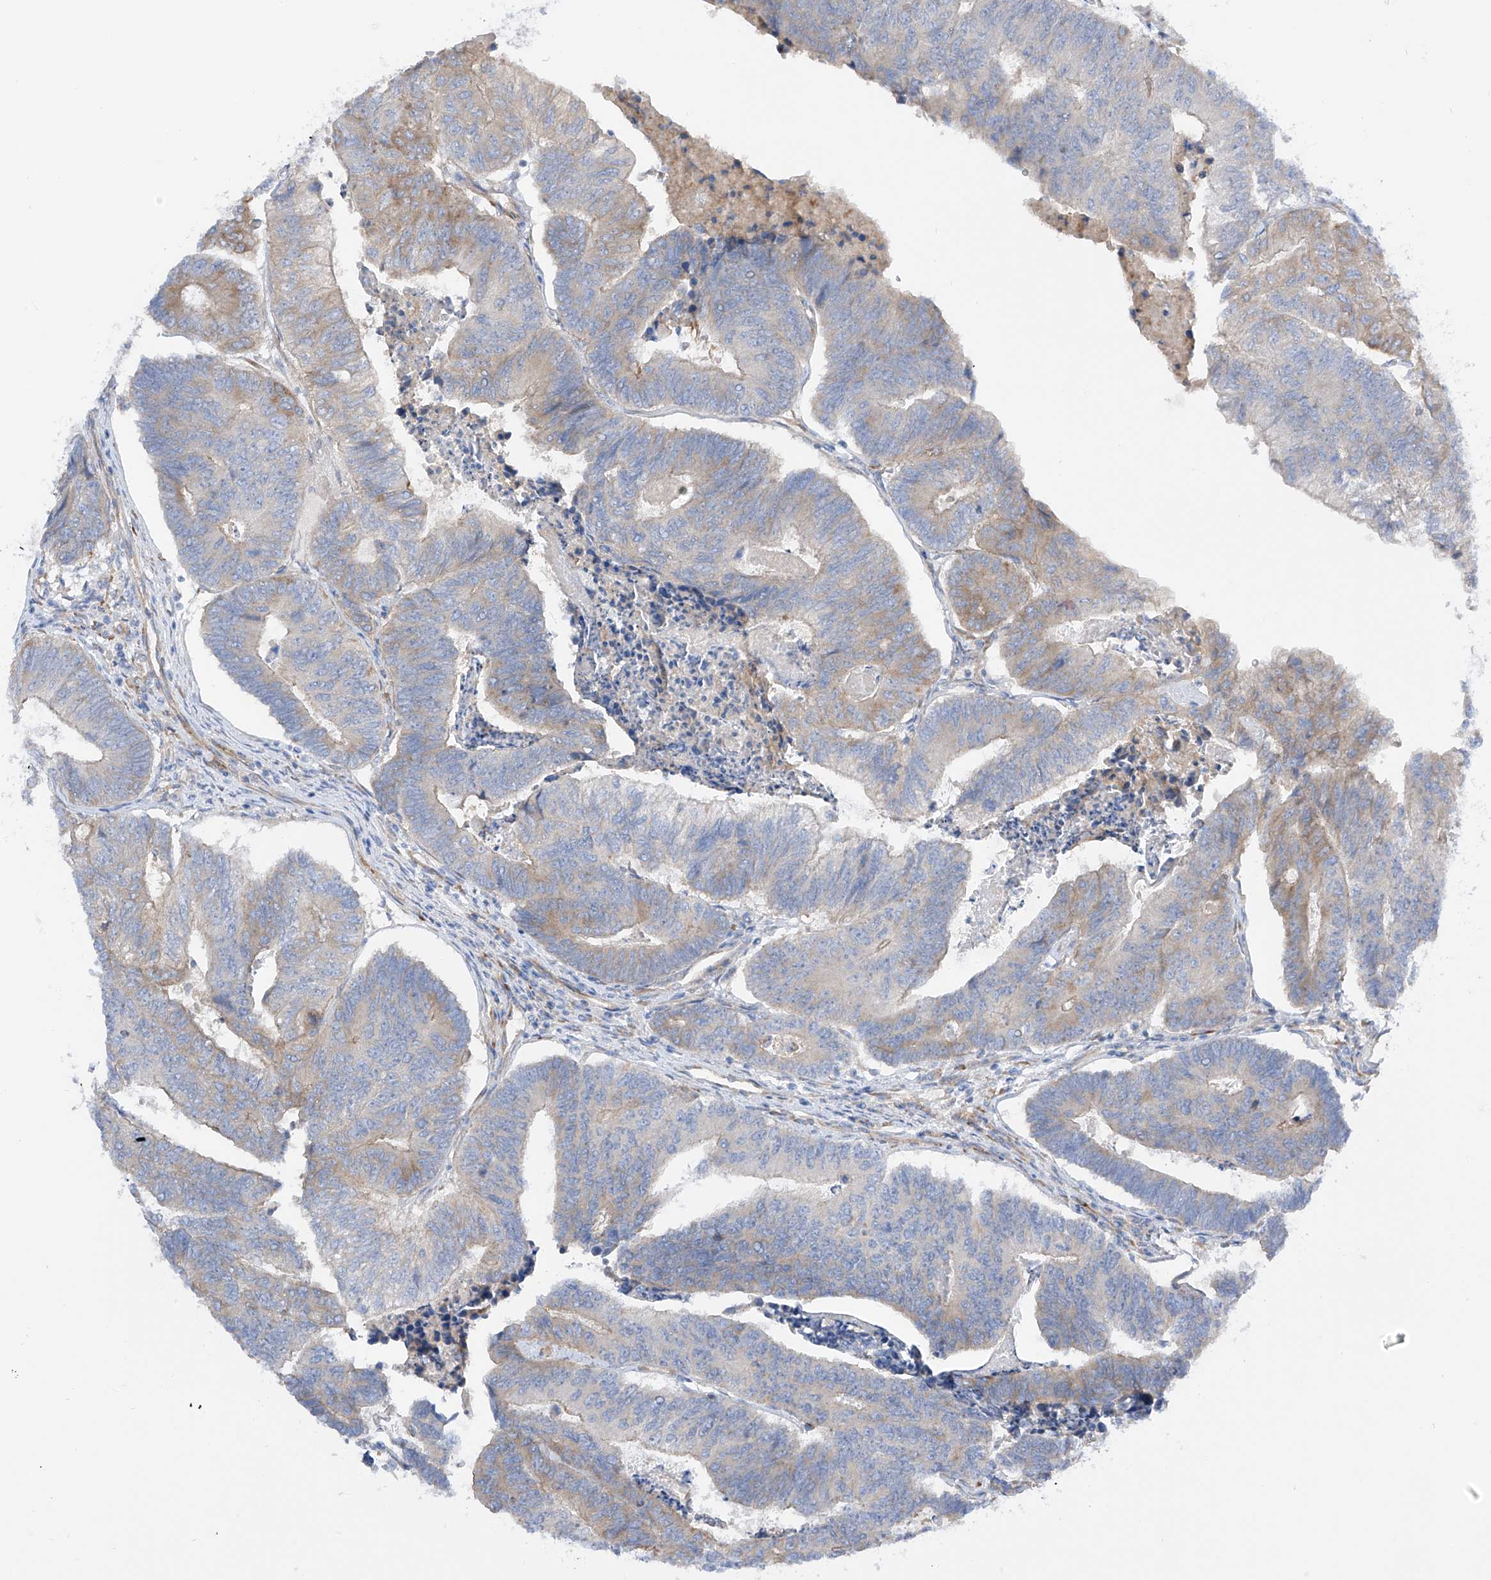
{"staining": {"intensity": "weak", "quantity": "25%-75%", "location": "cytoplasmic/membranous"}, "tissue": "colorectal cancer", "cell_type": "Tumor cells", "image_type": "cancer", "snomed": [{"axis": "morphology", "description": "Adenocarcinoma, NOS"}, {"axis": "topography", "description": "Colon"}], "caption": "Protein staining by immunohistochemistry (IHC) demonstrates weak cytoplasmic/membranous staining in approximately 25%-75% of tumor cells in adenocarcinoma (colorectal). (brown staining indicates protein expression, while blue staining denotes nuclei).", "gene": "LCA5", "patient": {"sex": "female", "age": 67}}